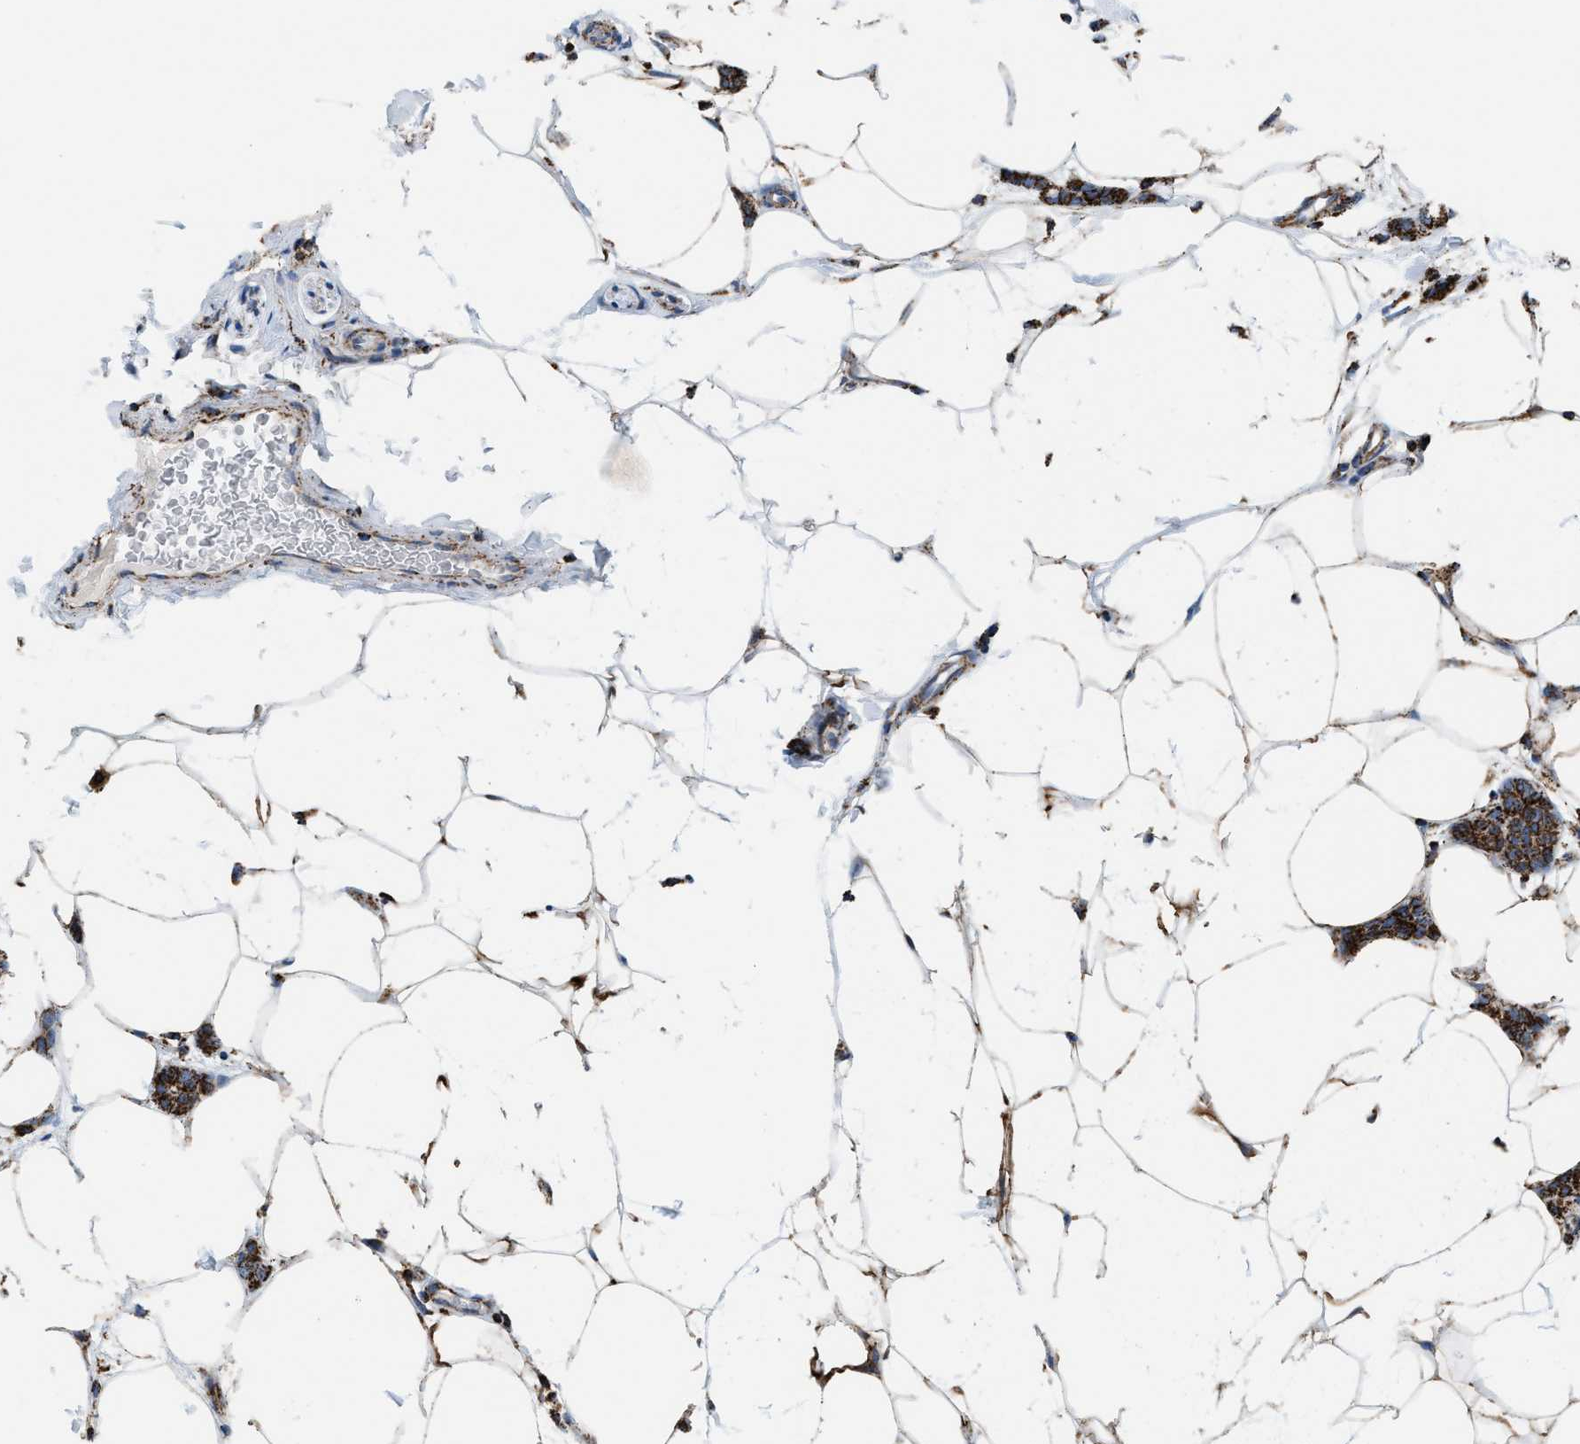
{"staining": {"intensity": "strong", "quantity": ">75%", "location": "cytoplasmic/membranous"}, "tissue": "breast cancer", "cell_type": "Tumor cells", "image_type": "cancer", "snomed": [{"axis": "morphology", "description": "Lobular carcinoma"}, {"axis": "topography", "description": "Skin"}, {"axis": "topography", "description": "Breast"}], "caption": "The immunohistochemical stain shows strong cytoplasmic/membranous positivity in tumor cells of breast lobular carcinoma tissue. (Stains: DAB (3,3'-diaminobenzidine) in brown, nuclei in blue, Microscopy: brightfield microscopy at high magnification).", "gene": "ECHS1", "patient": {"sex": "female", "age": 46}}